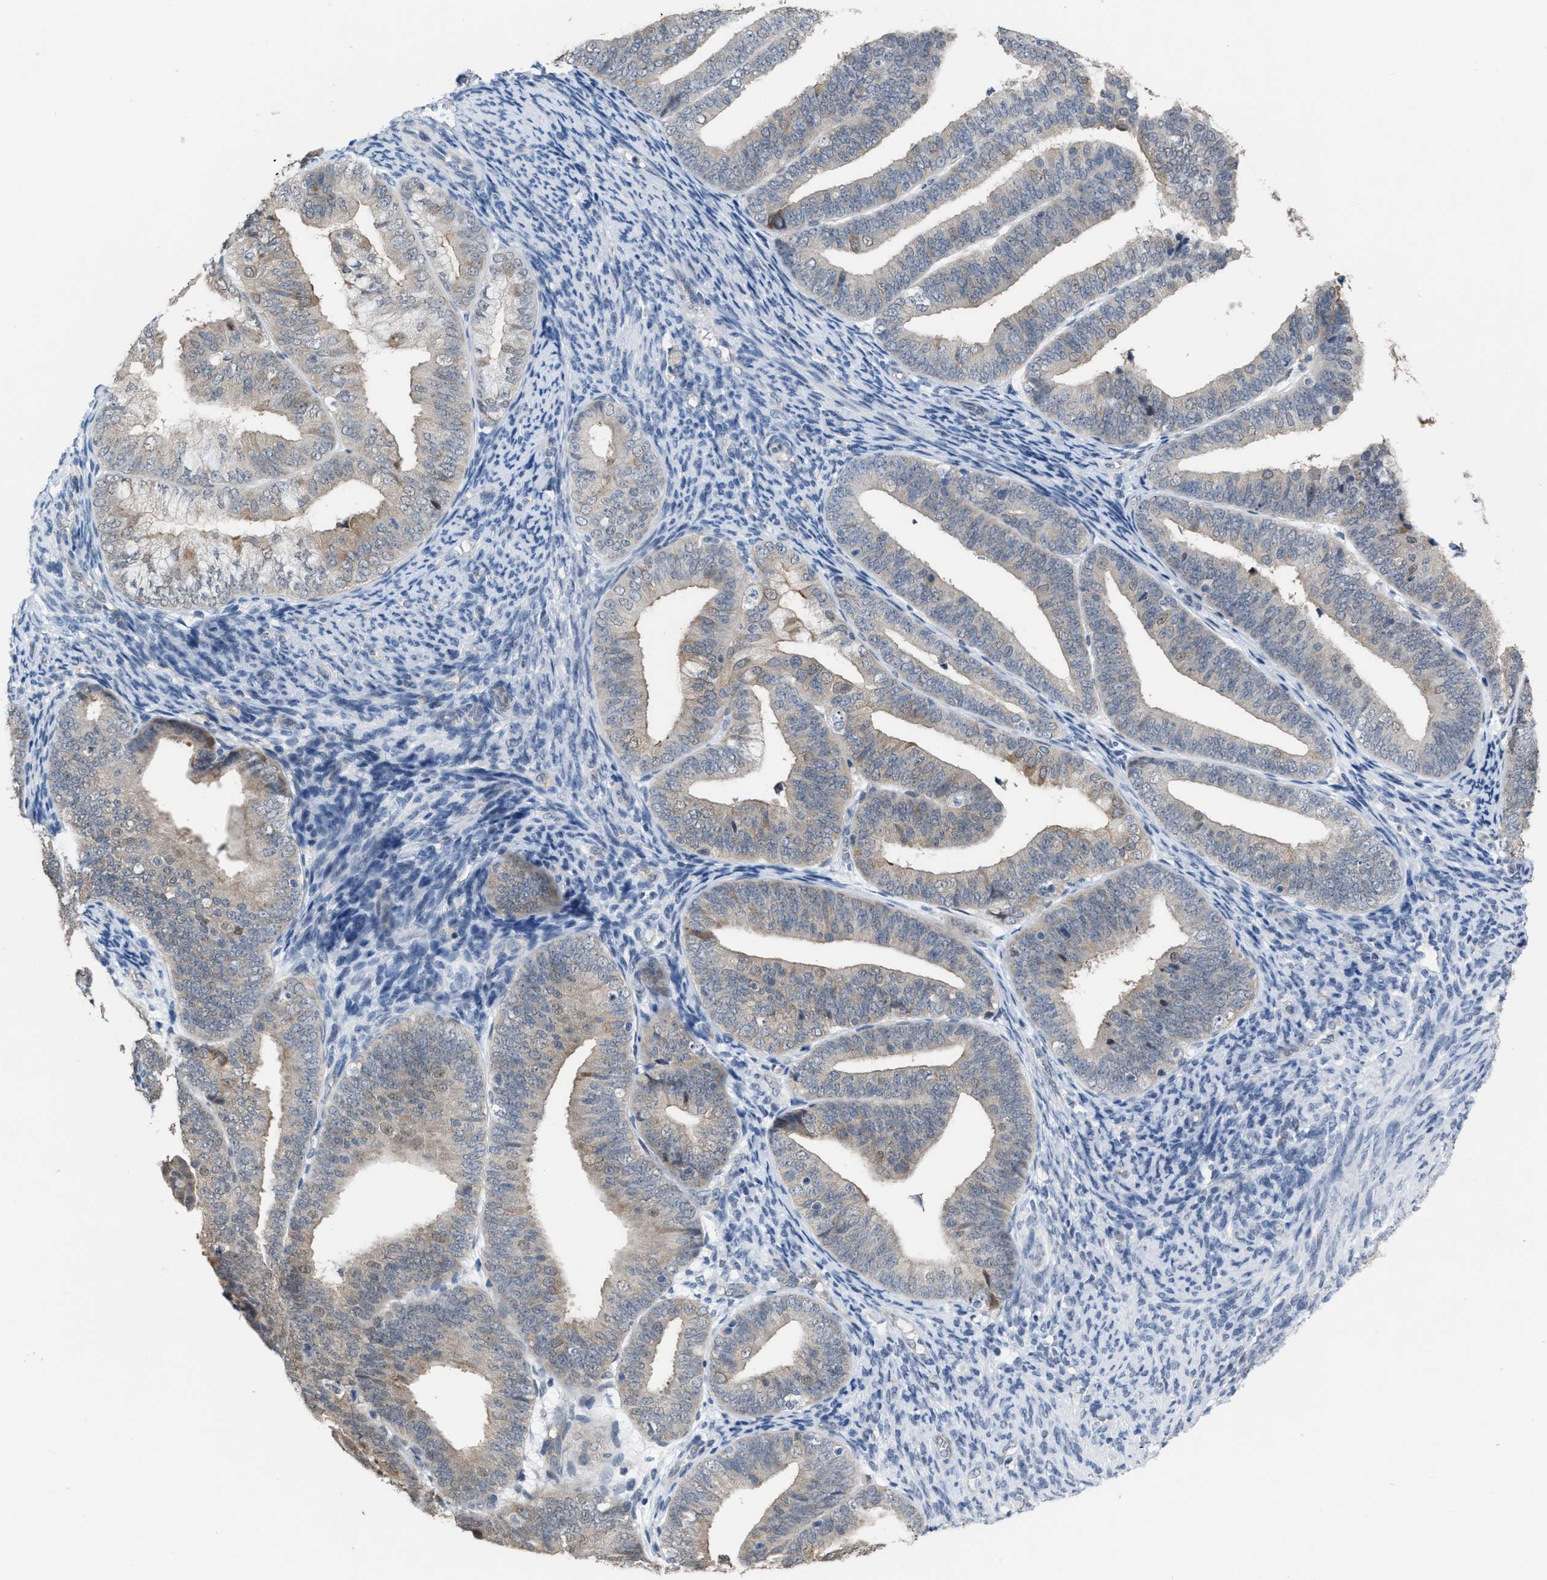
{"staining": {"intensity": "weak", "quantity": "25%-75%", "location": "cytoplasmic/membranous"}, "tissue": "endometrial cancer", "cell_type": "Tumor cells", "image_type": "cancer", "snomed": [{"axis": "morphology", "description": "Adenocarcinoma, NOS"}, {"axis": "topography", "description": "Endometrium"}], "caption": "Immunohistochemical staining of adenocarcinoma (endometrial) displays low levels of weak cytoplasmic/membranous protein expression in approximately 25%-75% of tumor cells. The protein is shown in brown color, while the nuclei are stained blue.", "gene": "BAIAP2L1", "patient": {"sex": "female", "age": 63}}